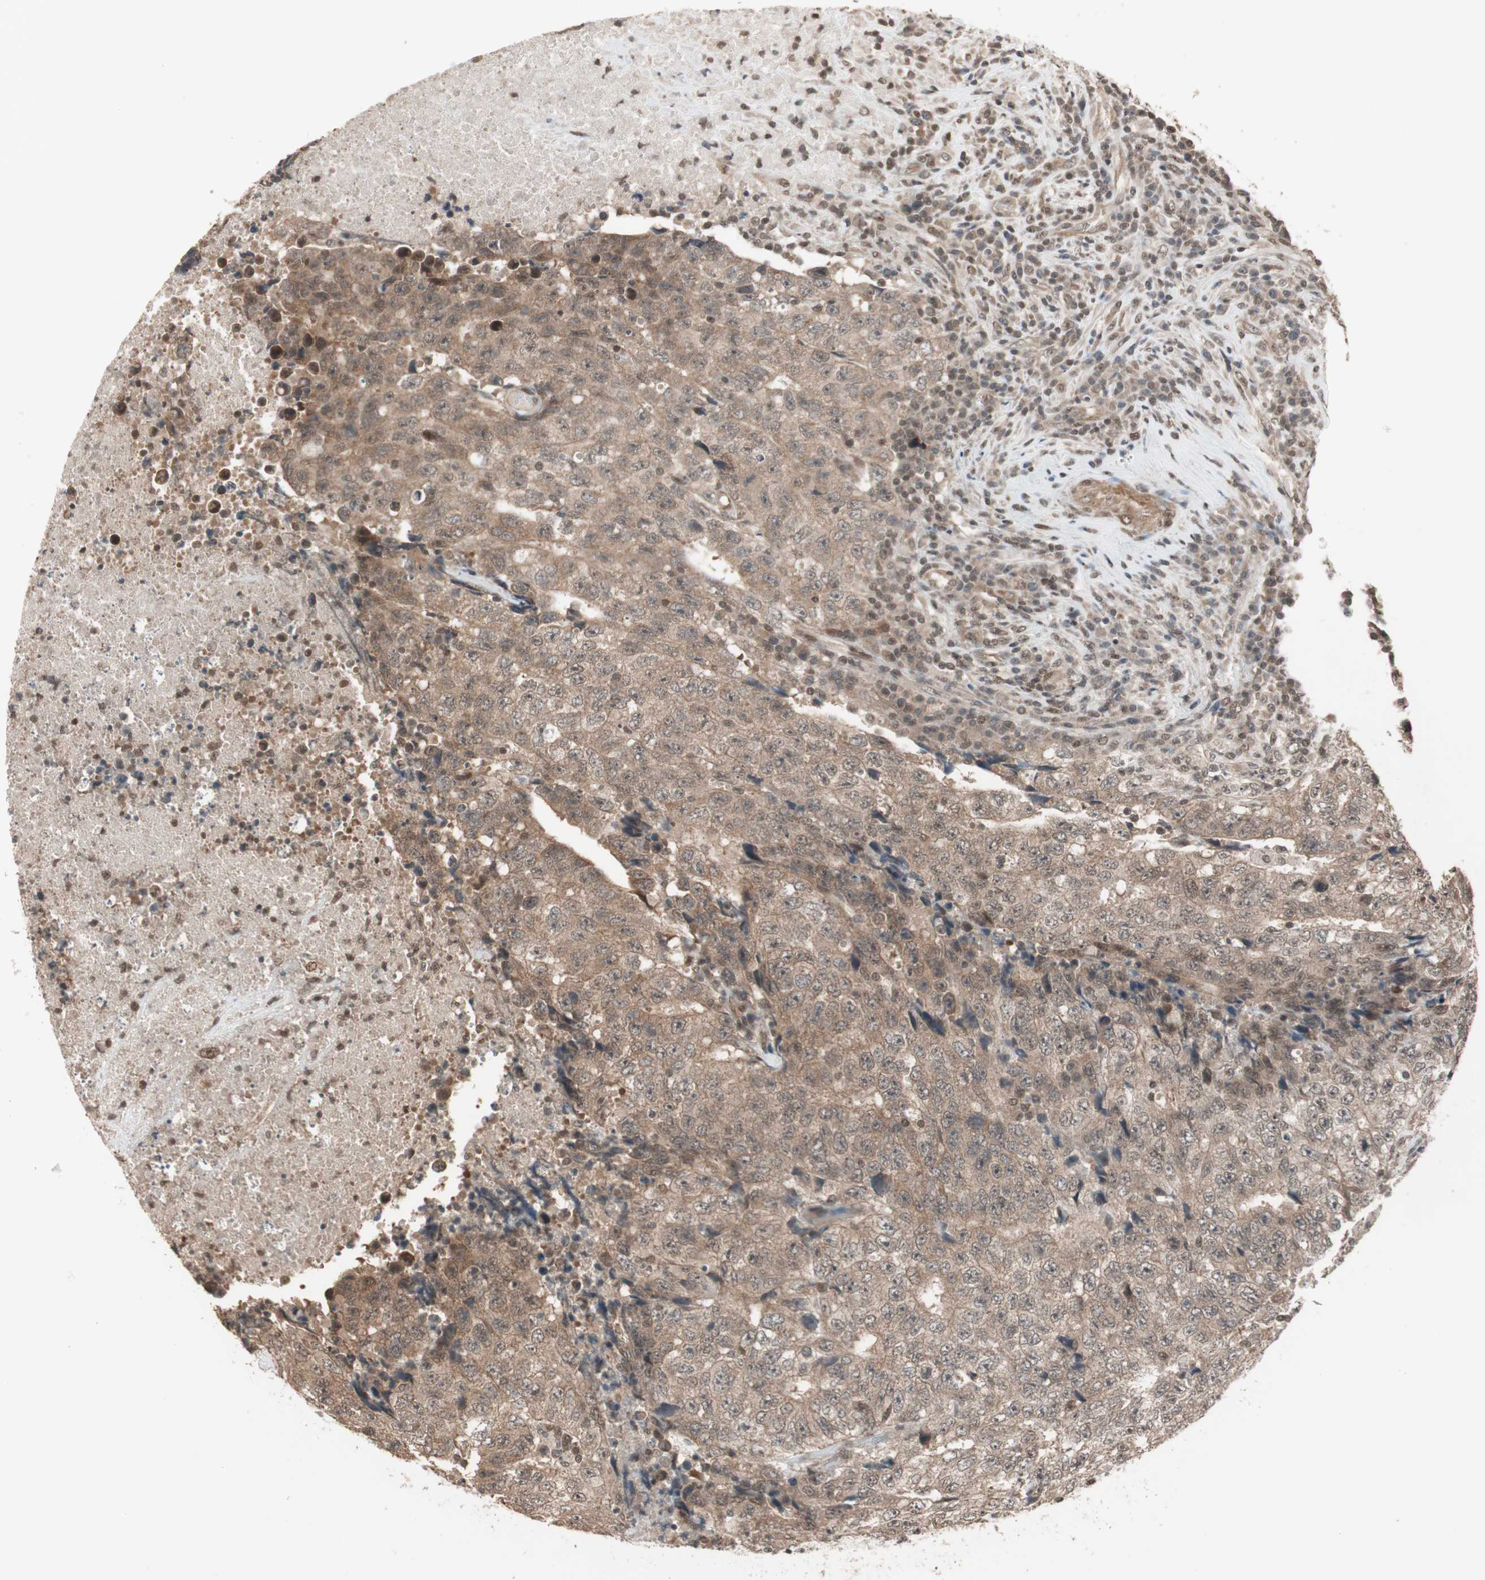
{"staining": {"intensity": "moderate", "quantity": ">75%", "location": "cytoplasmic/membranous"}, "tissue": "testis cancer", "cell_type": "Tumor cells", "image_type": "cancer", "snomed": [{"axis": "morphology", "description": "Necrosis, NOS"}, {"axis": "morphology", "description": "Carcinoma, Embryonal, NOS"}, {"axis": "topography", "description": "Testis"}], "caption": "This histopathology image reveals immunohistochemistry (IHC) staining of testis cancer (embryonal carcinoma), with medium moderate cytoplasmic/membranous expression in approximately >75% of tumor cells.", "gene": "DRAP1", "patient": {"sex": "male", "age": 19}}